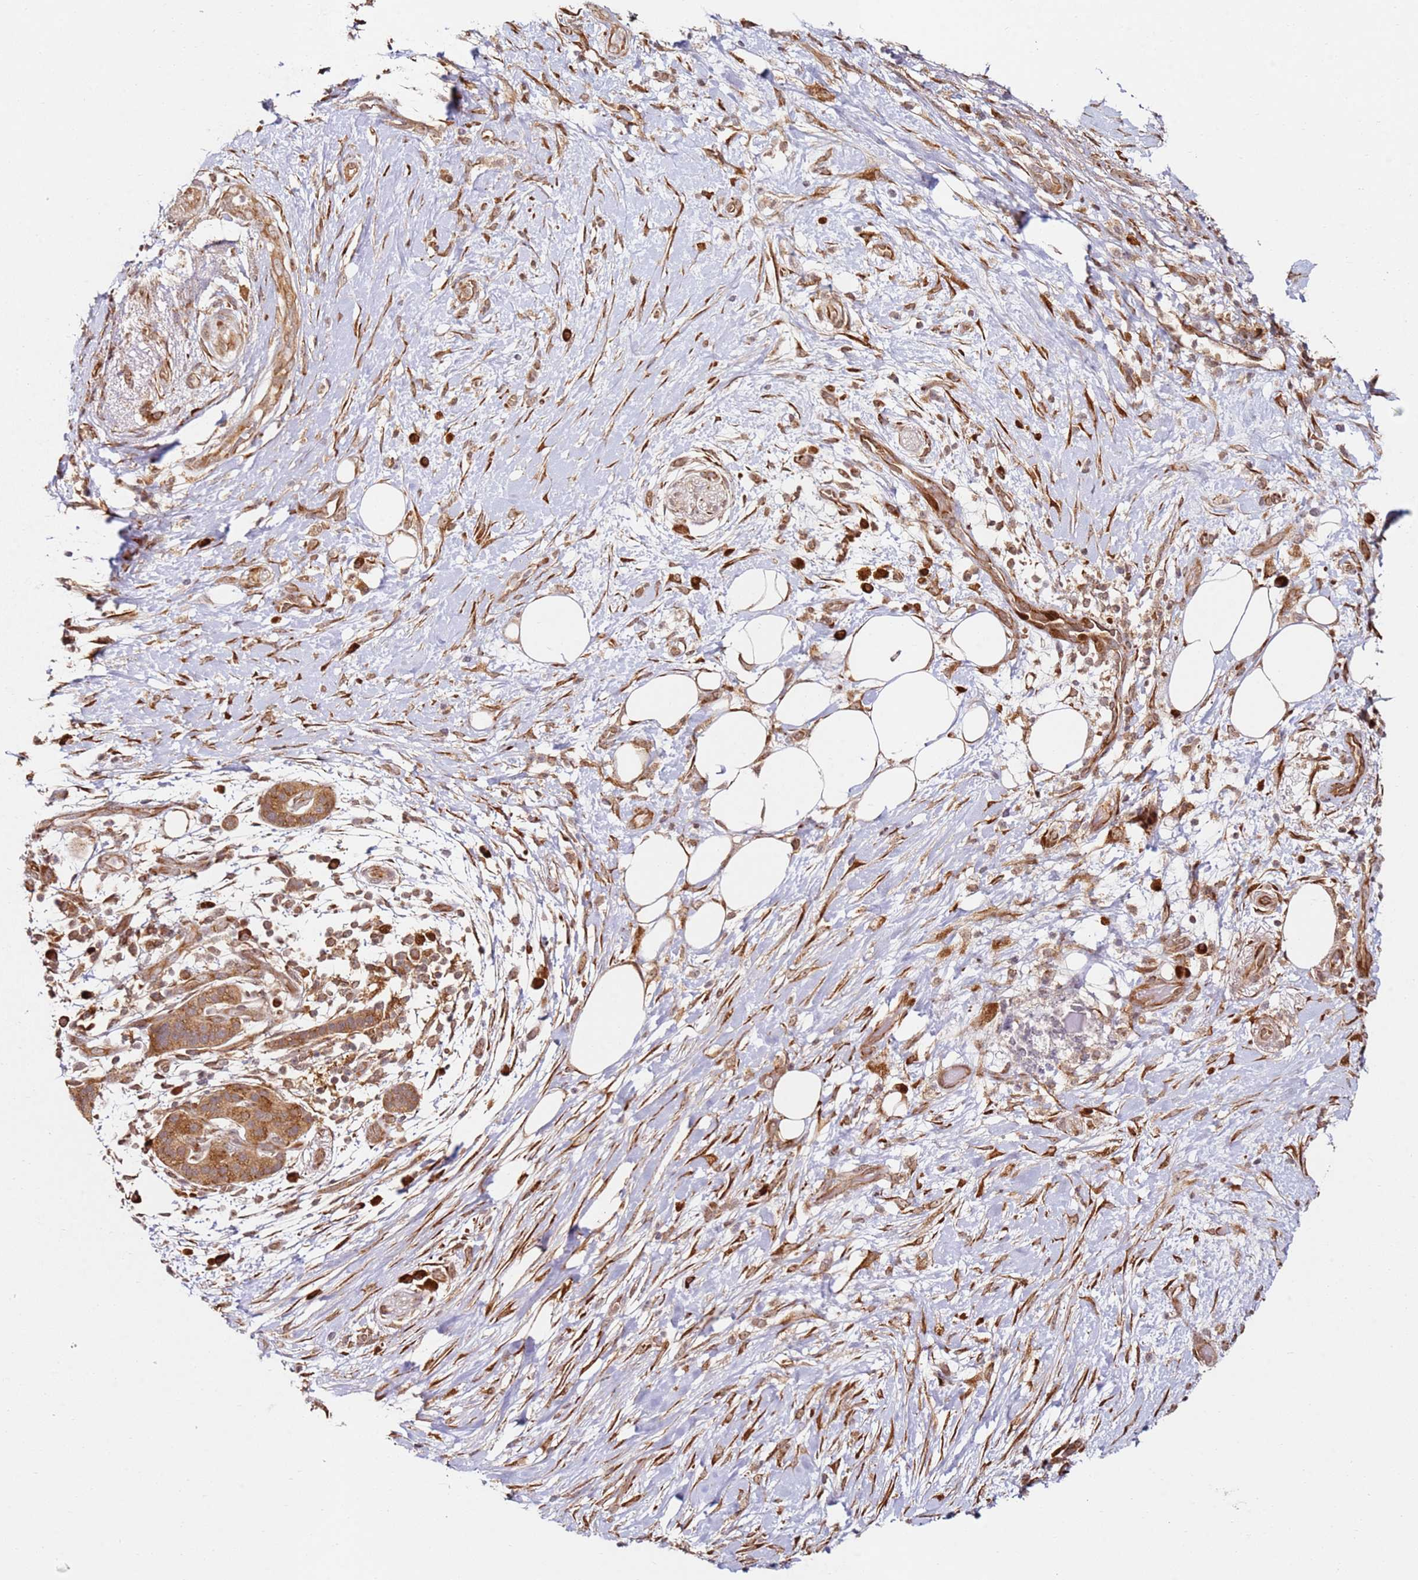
{"staining": {"intensity": "moderate", "quantity": ">75%", "location": "cytoplasmic/membranous"}, "tissue": "pancreatic cancer", "cell_type": "Tumor cells", "image_type": "cancer", "snomed": [{"axis": "morphology", "description": "Adenocarcinoma, NOS"}, {"axis": "topography", "description": "Pancreas"}], "caption": "This is a micrograph of immunohistochemistry staining of pancreatic cancer, which shows moderate positivity in the cytoplasmic/membranous of tumor cells.", "gene": "RPS3A", "patient": {"sex": "female", "age": 72}}